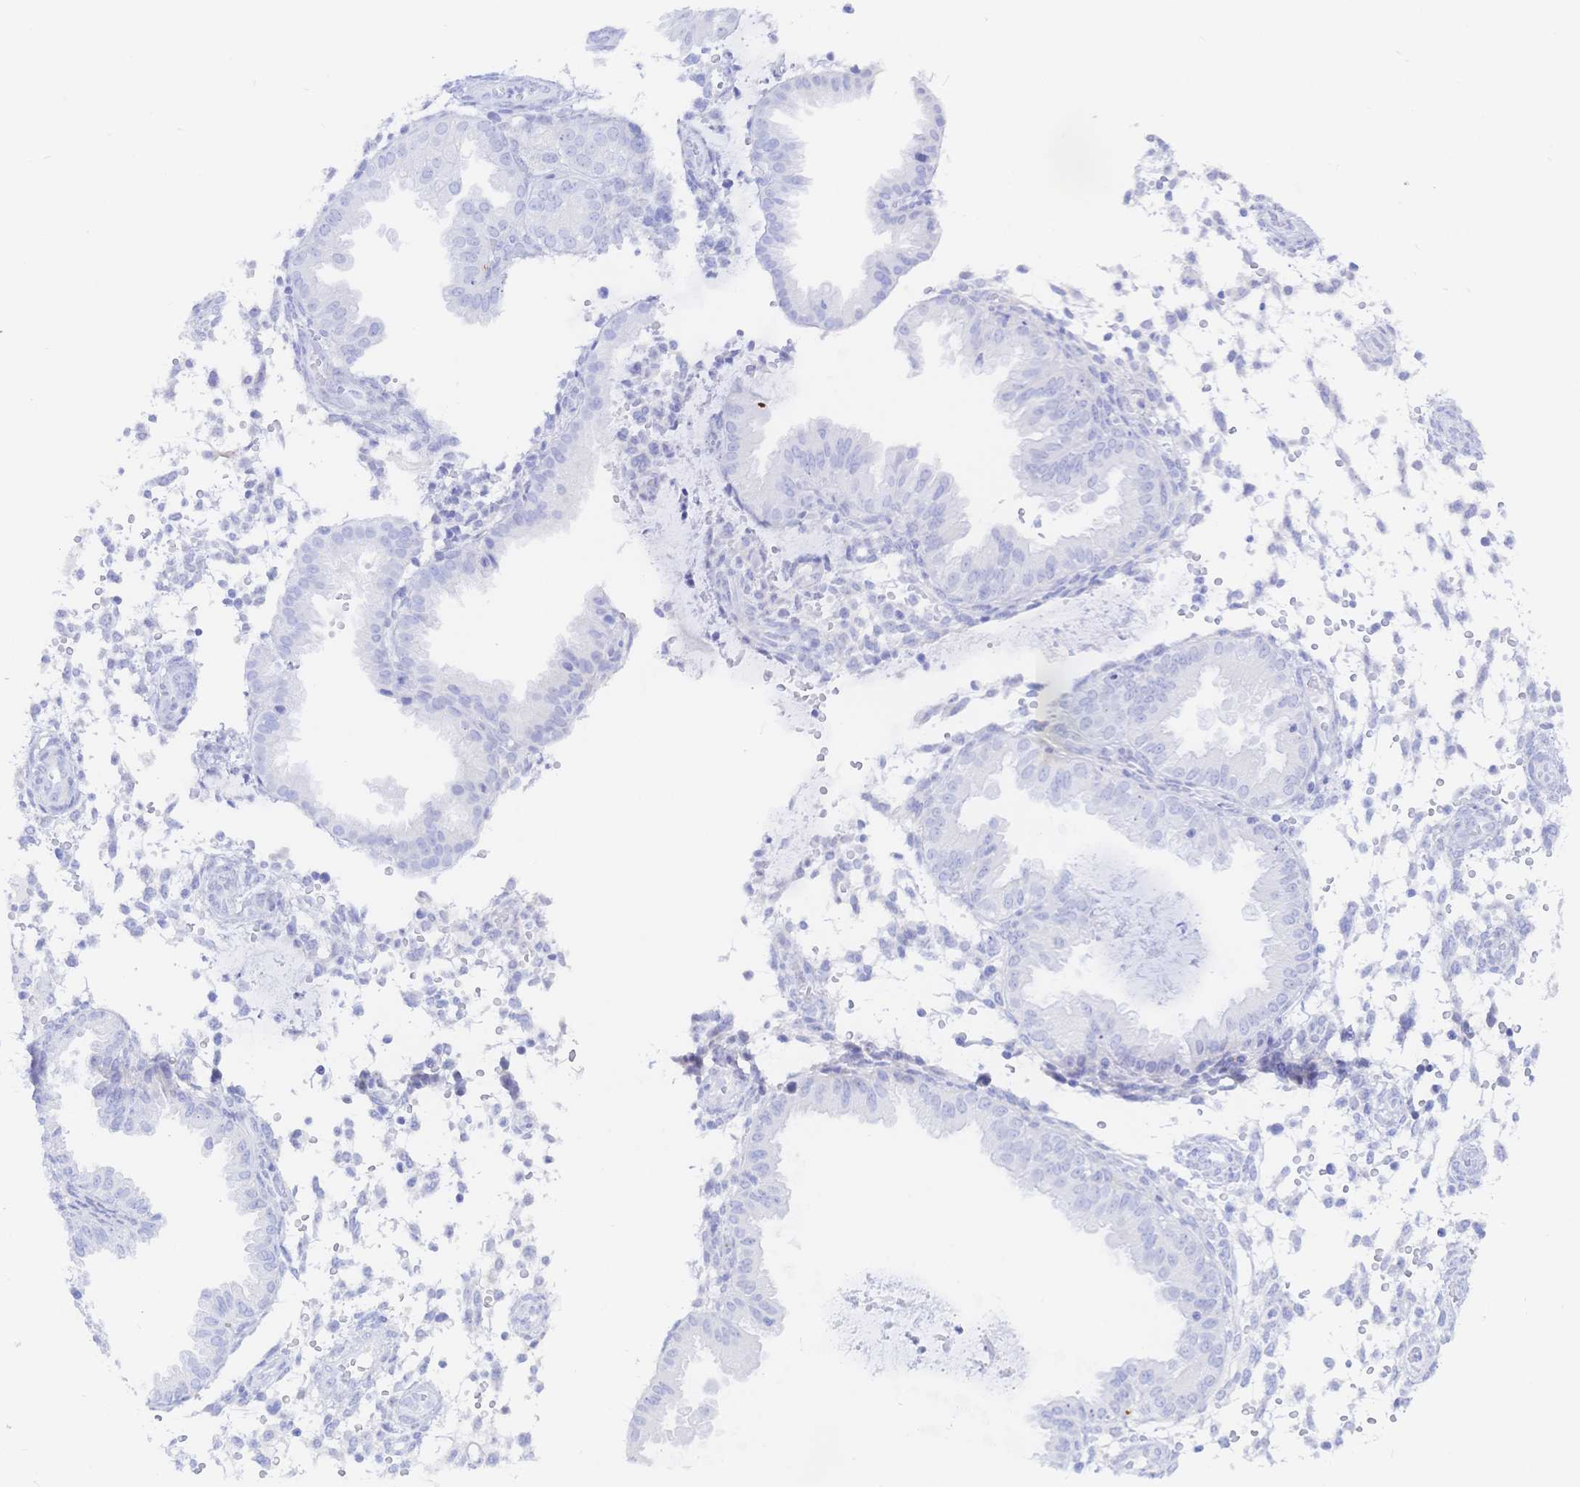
{"staining": {"intensity": "negative", "quantity": "none", "location": "none"}, "tissue": "endometrium", "cell_type": "Cells in endometrial stroma", "image_type": "normal", "snomed": [{"axis": "morphology", "description": "Normal tissue, NOS"}, {"axis": "topography", "description": "Endometrium"}], "caption": "There is no significant positivity in cells in endometrial stroma of endometrium. The staining is performed using DAB (3,3'-diaminobenzidine) brown chromogen with nuclei counter-stained in using hematoxylin.", "gene": "KCNH6", "patient": {"sex": "female", "age": 33}}